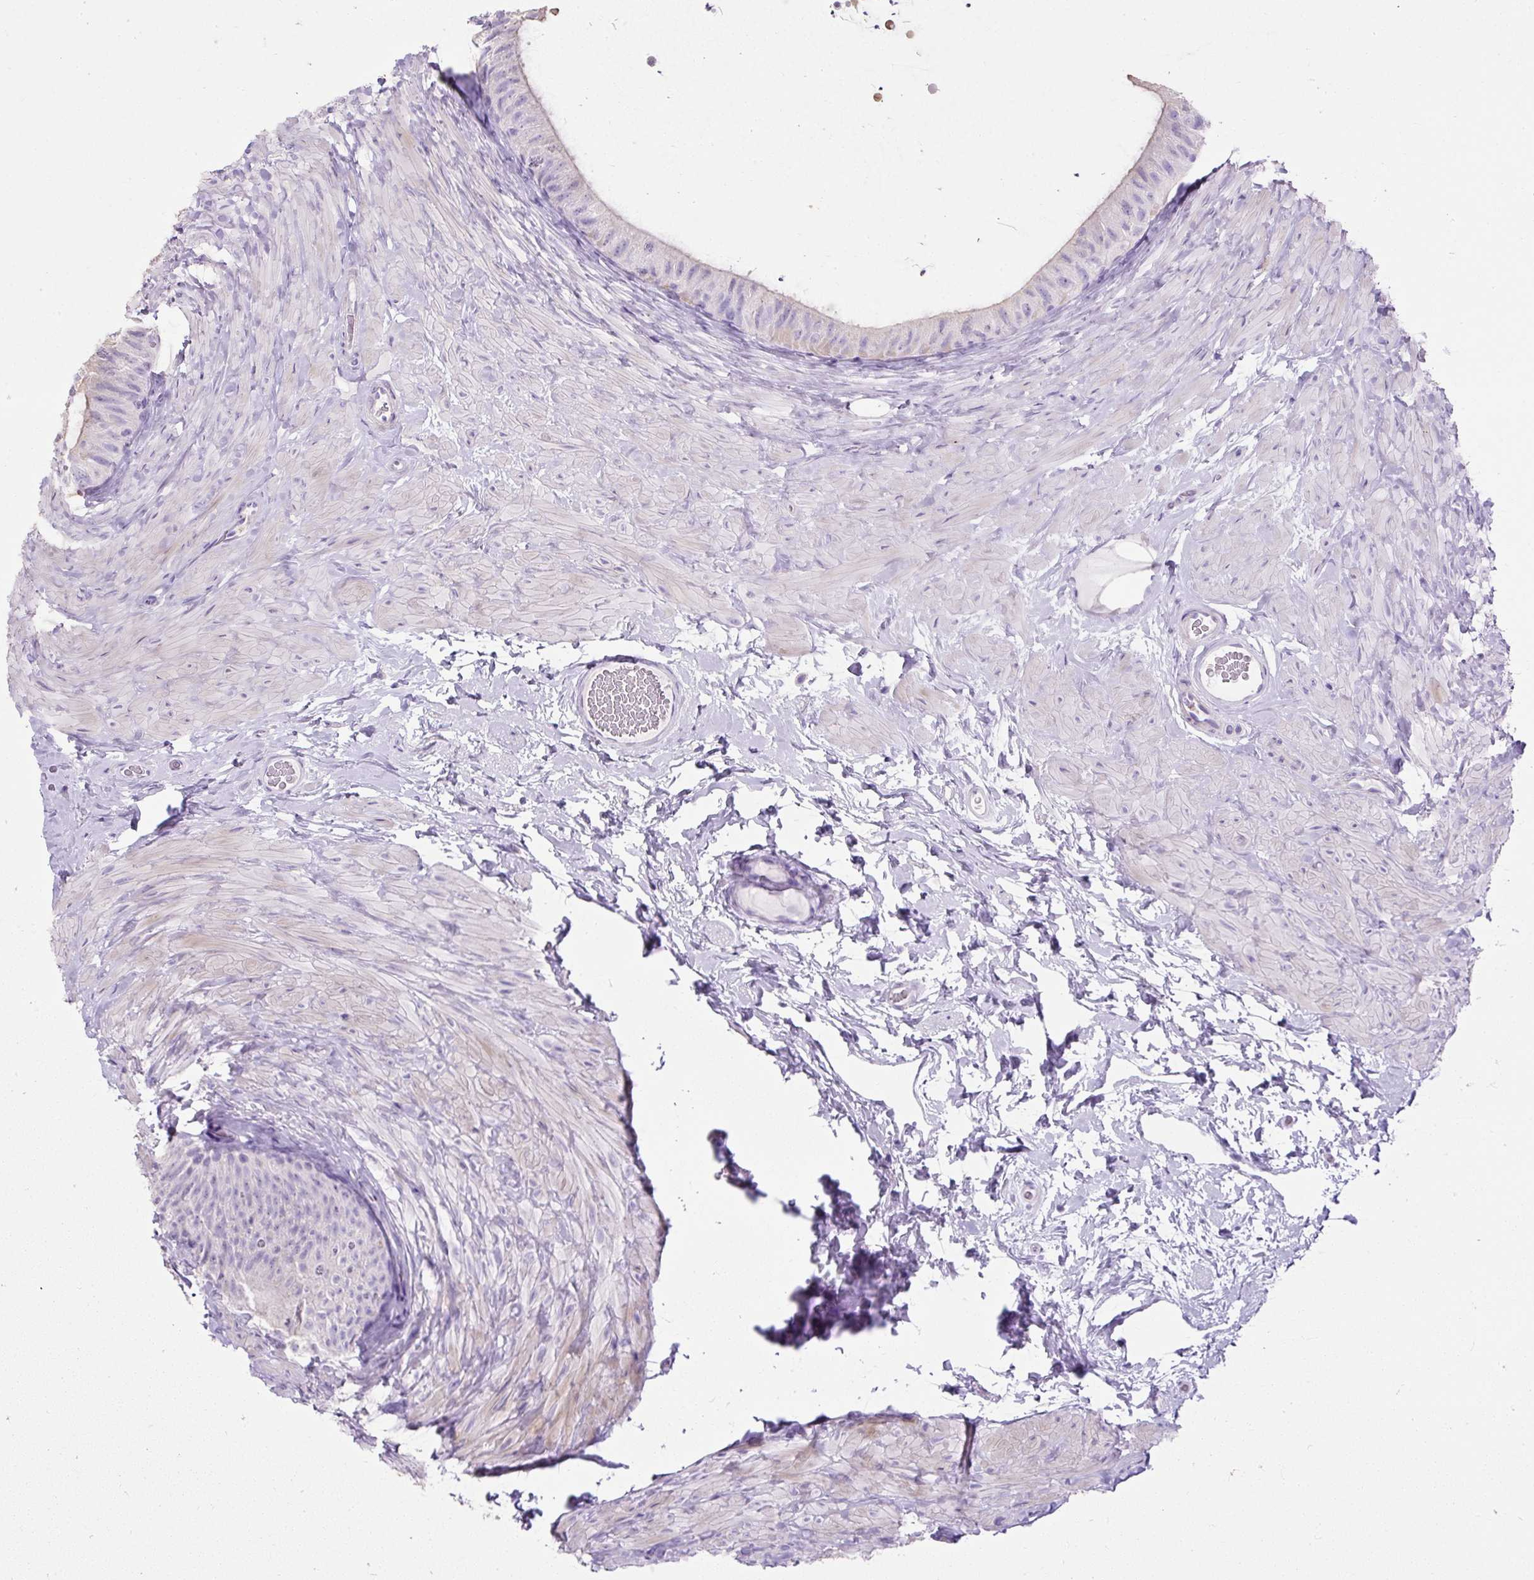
{"staining": {"intensity": "negative", "quantity": "none", "location": "none"}, "tissue": "epididymis", "cell_type": "Glandular cells", "image_type": "normal", "snomed": [{"axis": "morphology", "description": "Normal tissue, NOS"}, {"axis": "topography", "description": "Epididymis, spermatic cord, NOS"}, {"axis": "topography", "description": "Epididymis"}], "caption": "Protein analysis of unremarkable epididymis reveals no significant staining in glandular cells.", "gene": "C2CD4C", "patient": {"sex": "male", "age": 31}}